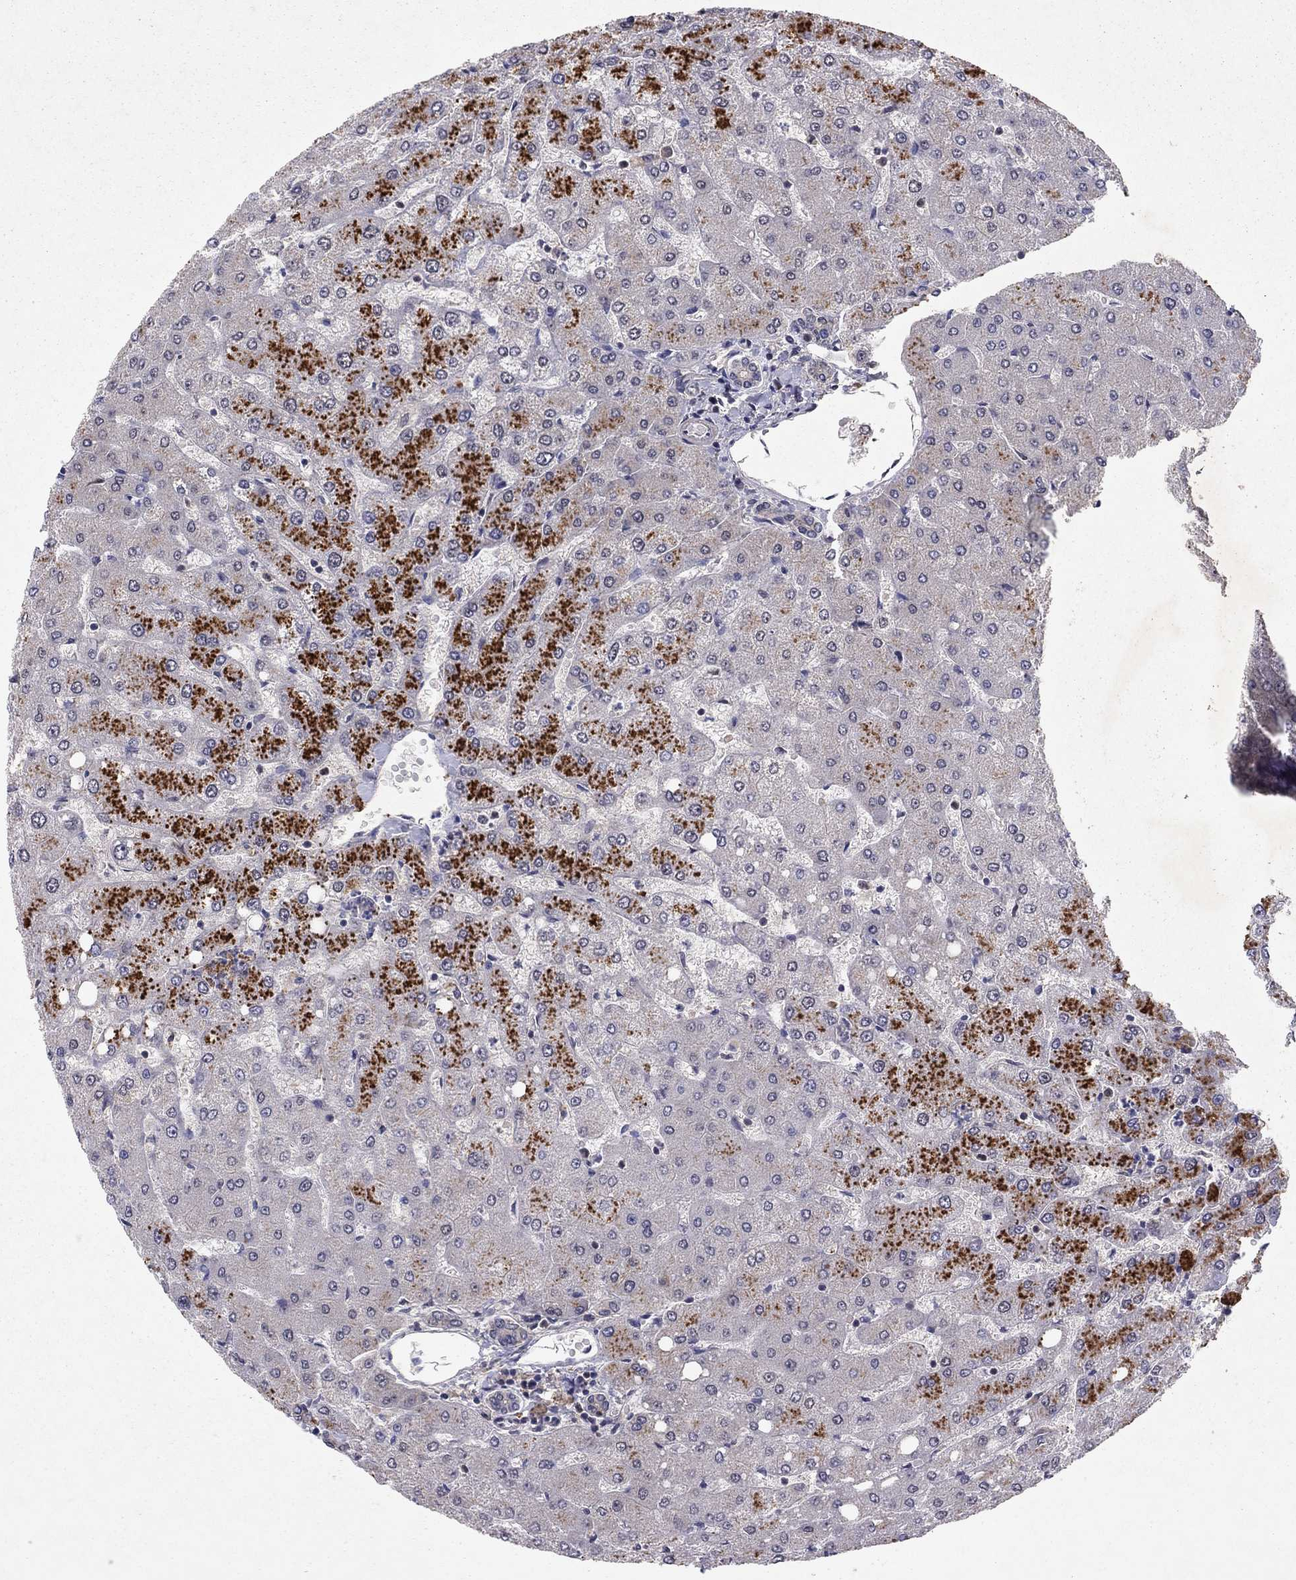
{"staining": {"intensity": "negative", "quantity": "none", "location": "none"}, "tissue": "liver", "cell_type": "Cholangiocytes", "image_type": "normal", "snomed": [{"axis": "morphology", "description": "Normal tissue, NOS"}, {"axis": "topography", "description": "Liver"}], "caption": "This is an IHC histopathology image of normal human liver. There is no staining in cholangiocytes.", "gene": "CRTC1", "patient": {"sex": "female", "age": 54}}